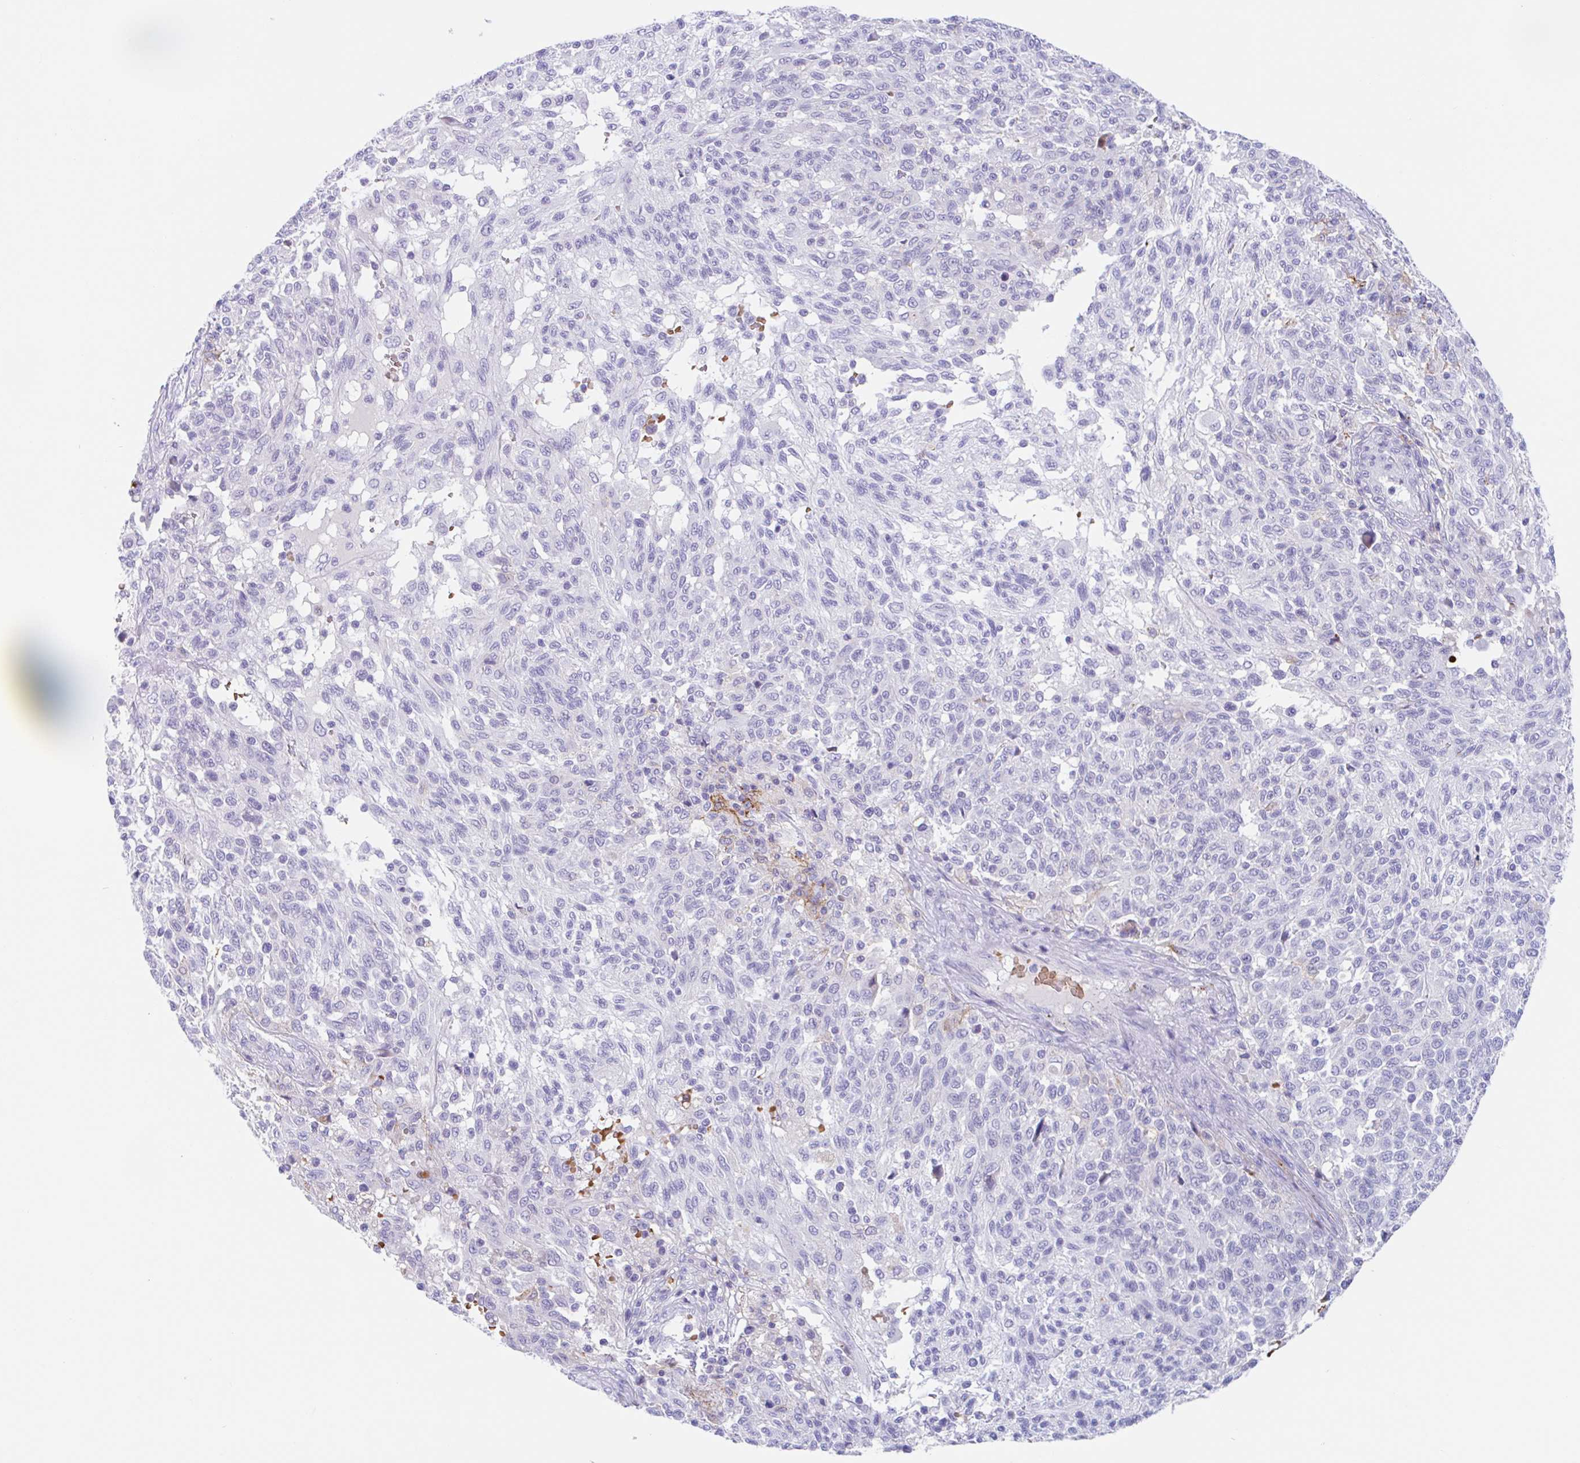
{"staining": {"intensity": "negative", "quantity": "none", "location": "none"}, "tissue": "melanoma", "cell_type": "Tumor cells", "image_type": "cancer", "snomed": [{"axis": "morphology", "description": "Malignant melanoma, NOS"}, {"axis": "topography", "description": "Skin"}], "caption": "High magnification brightfield microscopy of malignant melanoma stained with DAB (brown) and counterstained with hematoxylin (blue): tumor cells show no significant expression.", "gene": "ANKRD9", "patient": {"sex": "male", "age": 66}}